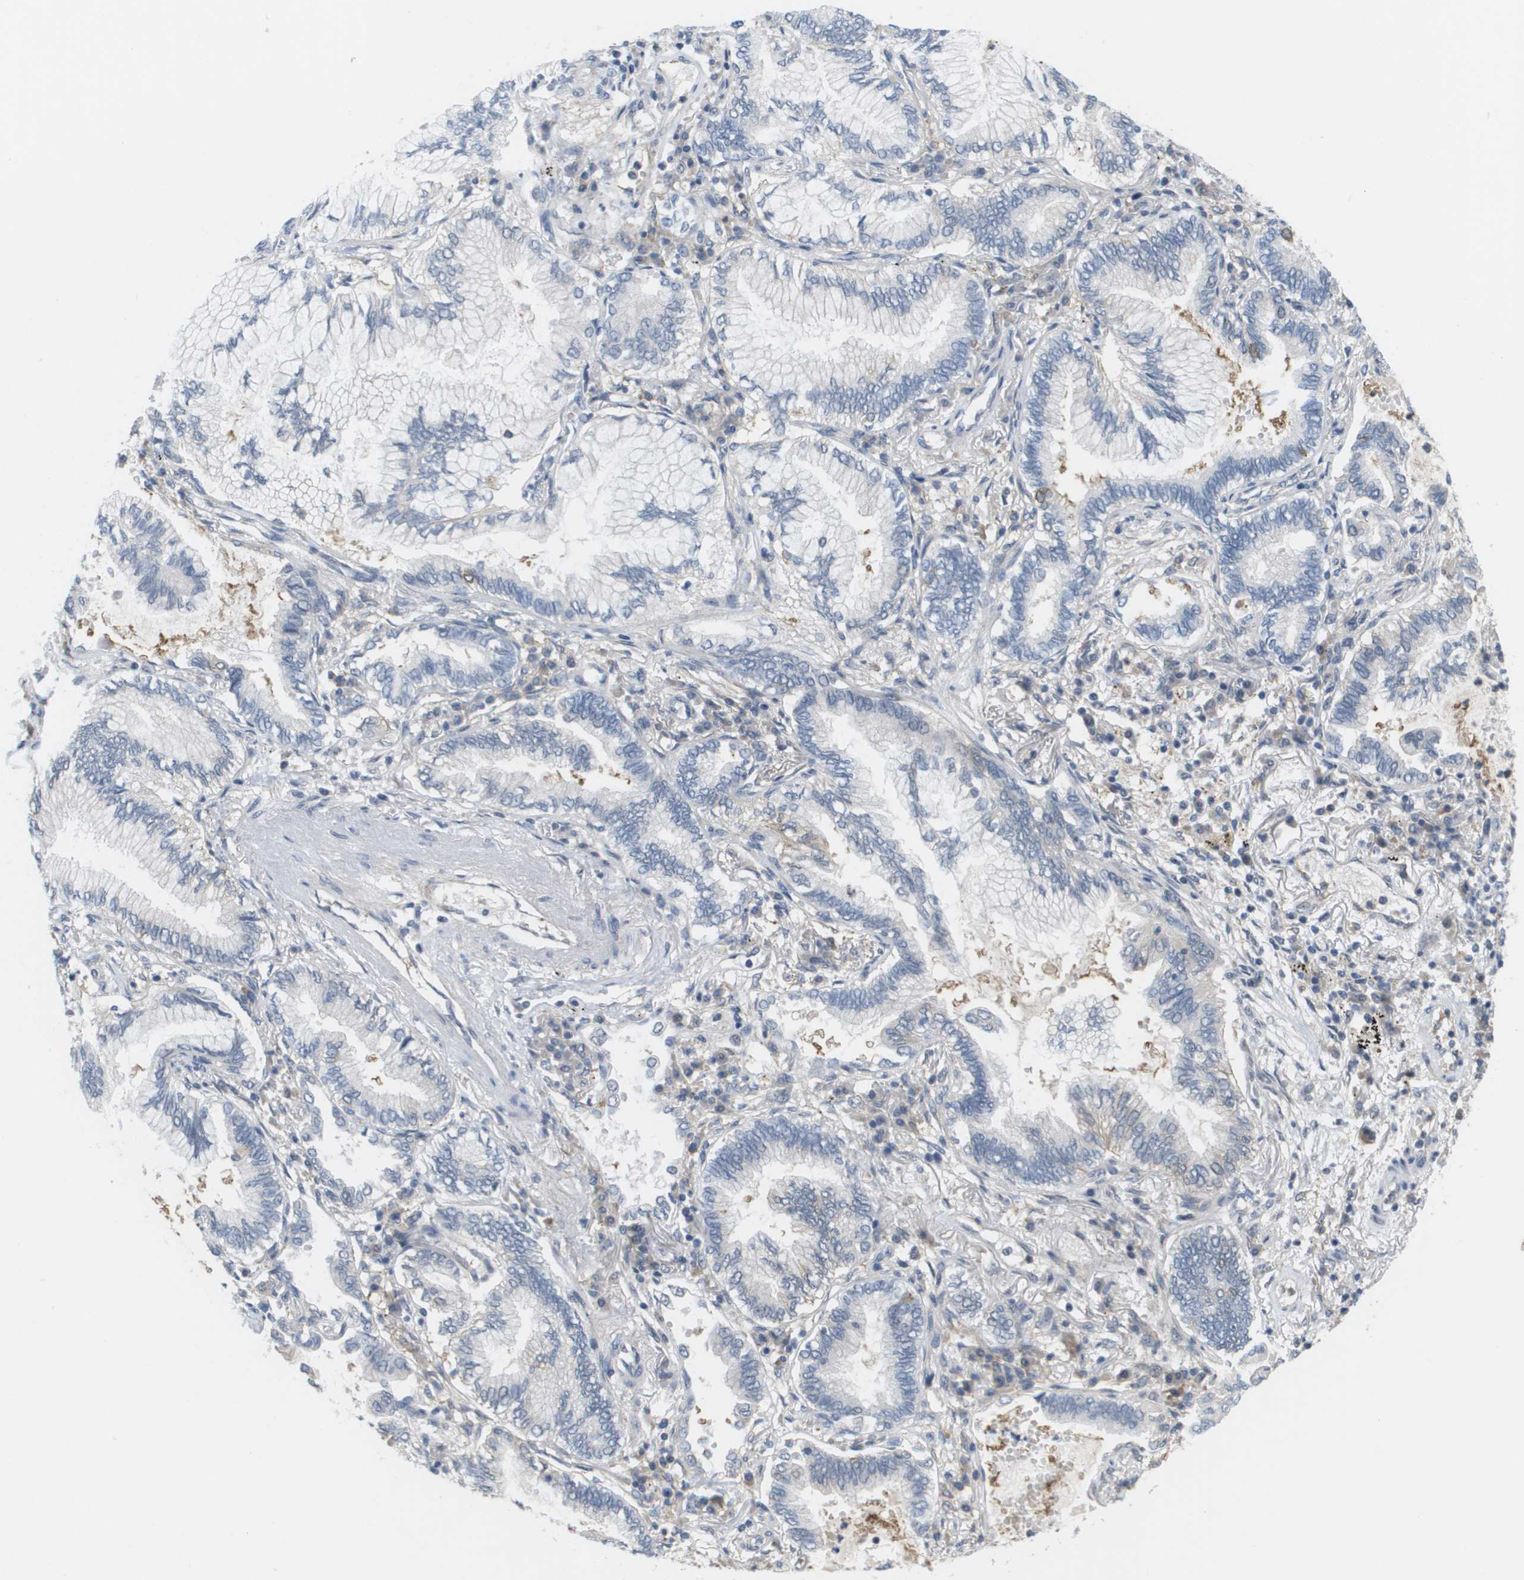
{"staining": {"intensity": "negative", "quantity": "none", "location": "none"}, "tissue": "lung cancer", "cell_type": "Tumor cells", "image_type": "cancer", "snomed": [{"axis": "morphology", "description": "Normal tissue, NOS"}, {"axis": "morphology", "description": "Adenocarcinoma, NOS"}, {"axis": "topography", "description": "Bronchus"}, {"axis": "topography", "description": "Lung"}], "caption": "Lung adenocarcinoma was stained to show a protein in brown. There is no significant positivity in tumor cells.", "gene": "MARCHF8", "patient": {"sex": "female", "age": 70}}